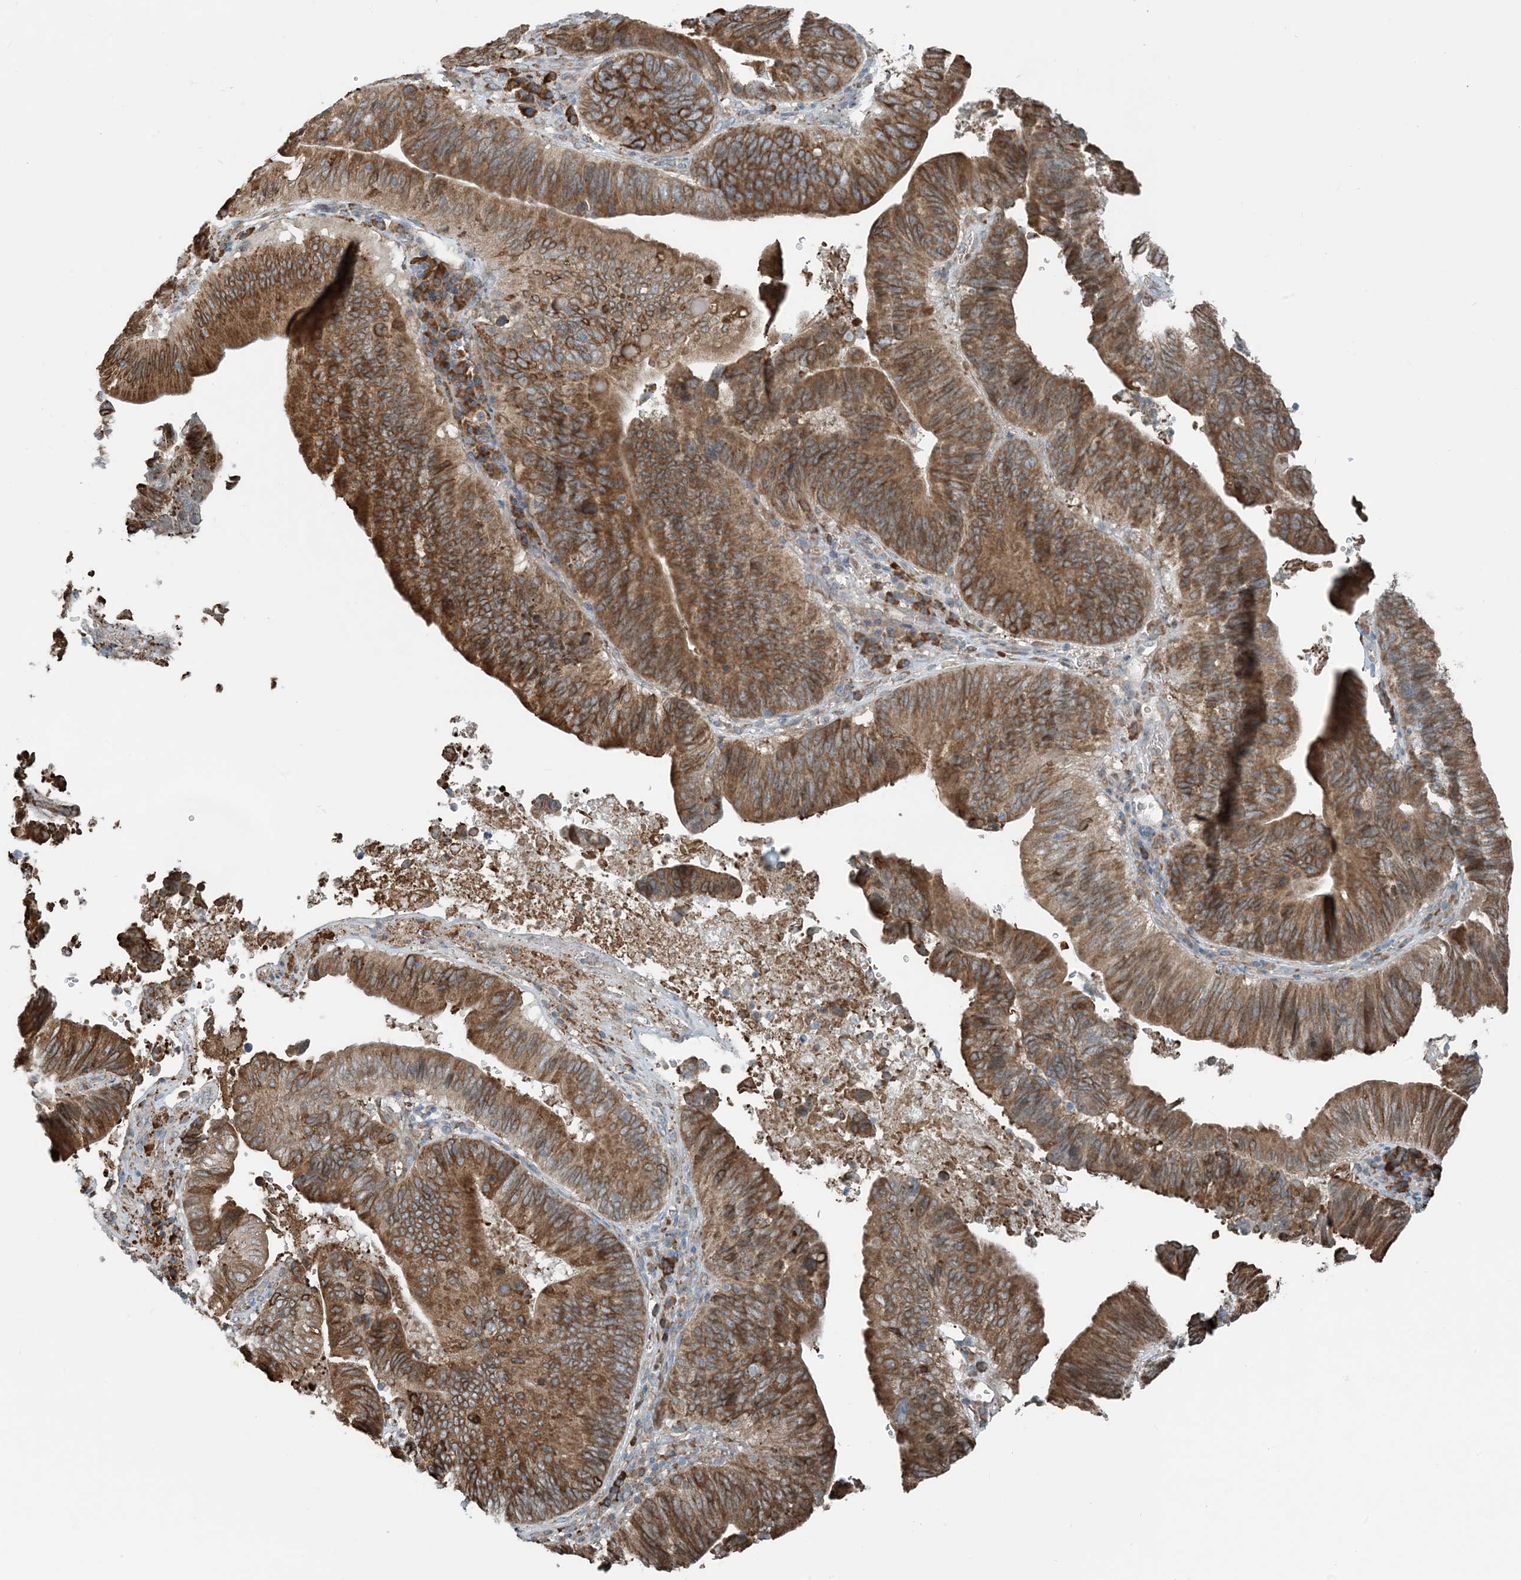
{"staining": {"intensity": "strong", "quantity": ">75%", "location": "cytoplasmic/membranous"}, "tissue": "pancreatic cancer", "cell_type": "Tumor cells", "image_type": "cancer", "snomed": [{"axis": "morphology", "description": "Adenocarcinoma, NOS"}, {"axis": "topography", "description": "Pancreas"}], "caption": "An image of pancreatic cancer (adenocarcinoma) stained for a protein exhibits strong cytoplasmic/membranous brown staining in tumor cells.", "gene": "CERKL", "patient": {"sex": "male", "age": 63}}